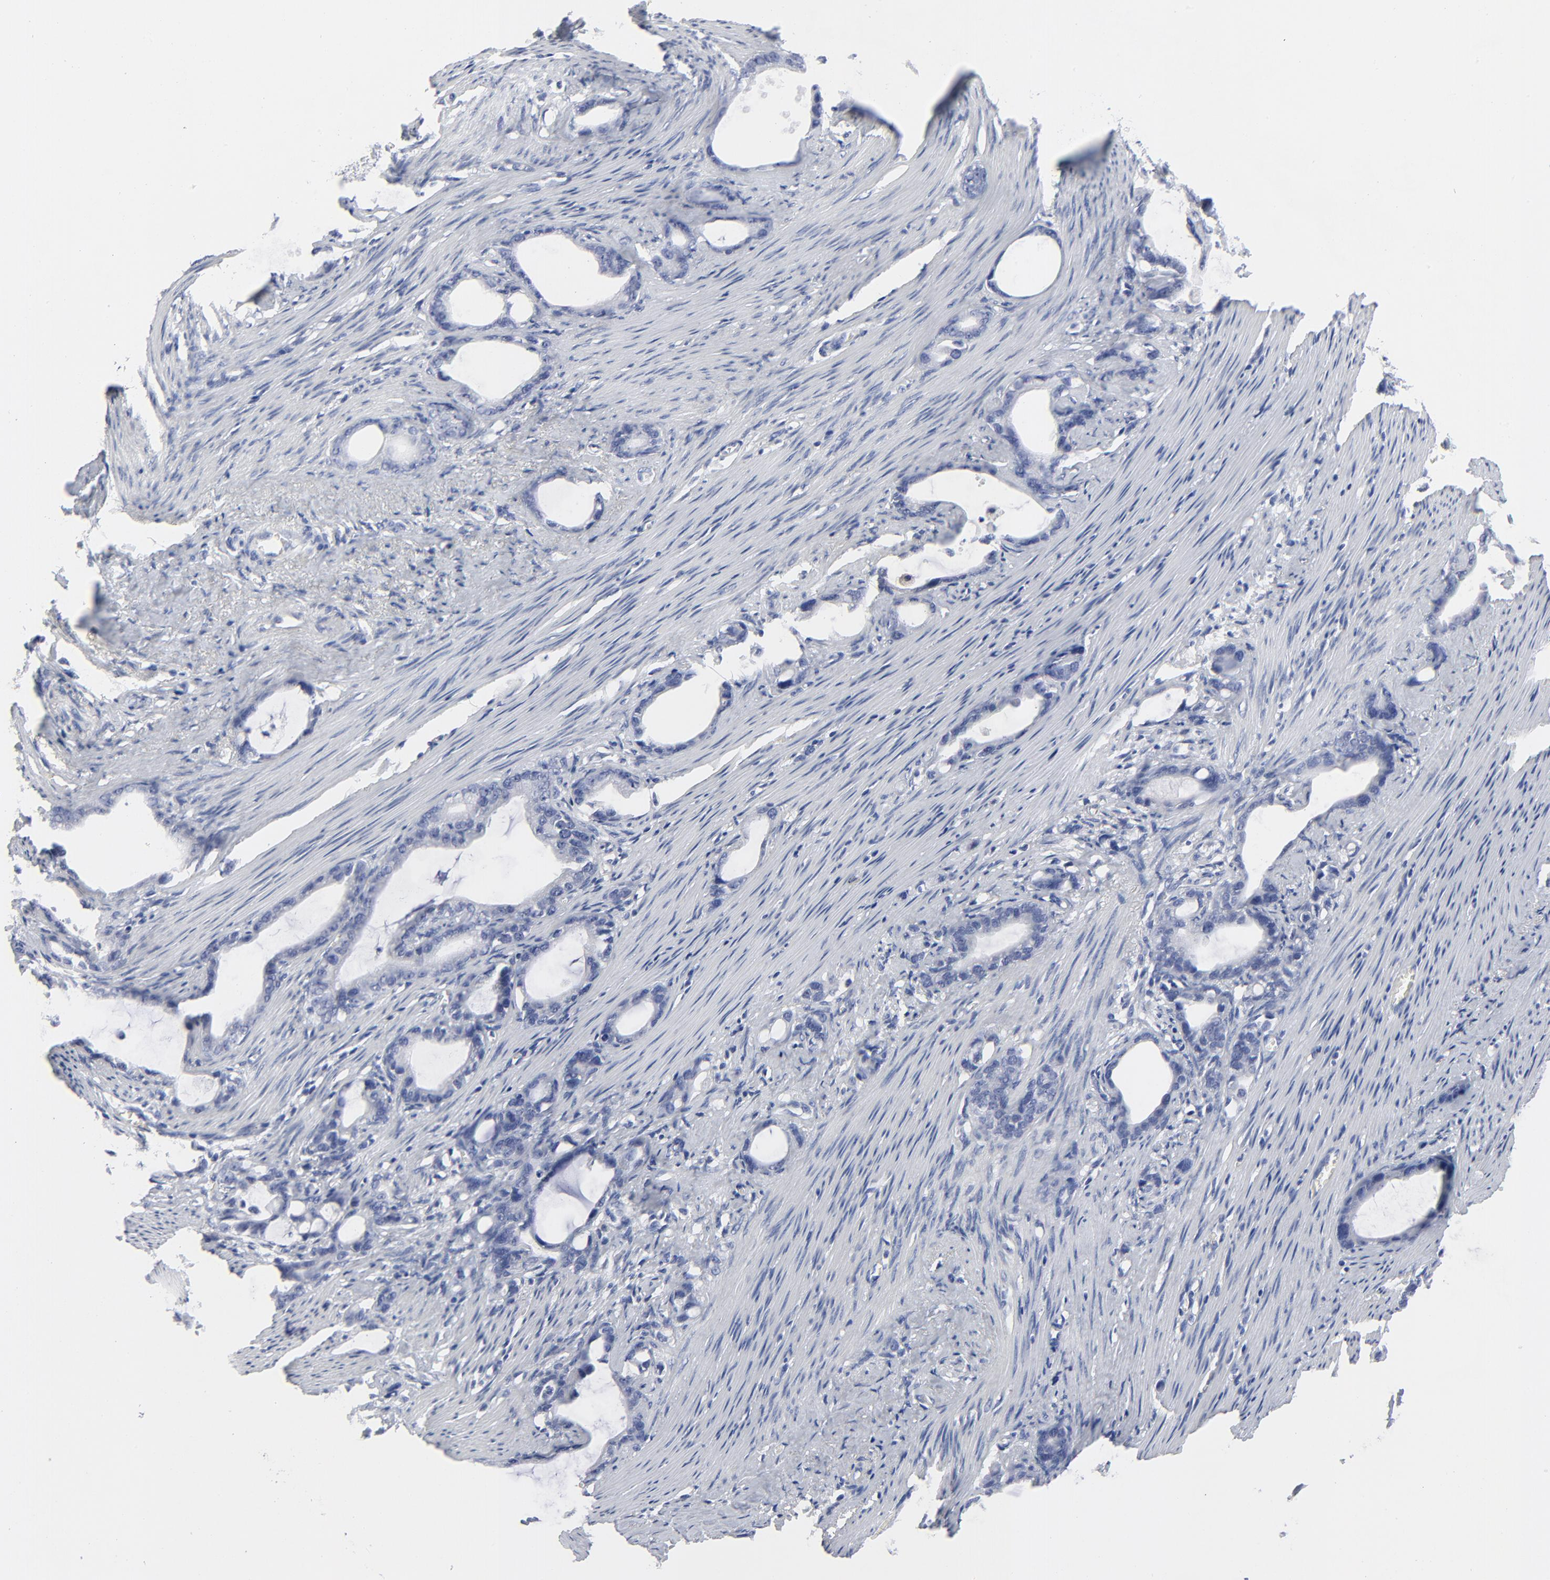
{"staining": {"intensity": "negative", "quantity": "none", "location": "none"}, "tissue": "stomach cancer", "cell_type": "Tumor cells", "image_type": "cancer", "snomed": [{"axis": "morphology", "description": "Adenocarcinoma, NOS"}, {"axis": "topography", "description": "Stomach"}], "caption": "A photomicrograph of stomach cancer stained for a protein exhibits no brown staining in tumor cells. The staining was performed using DAB to visualize the protein expression in brown, while the nuclei were stained in blue with hematoxylin (Magnification: 20x).", "gene": "CLEC4G", "patient": {"sex": "female", "age": 75}}